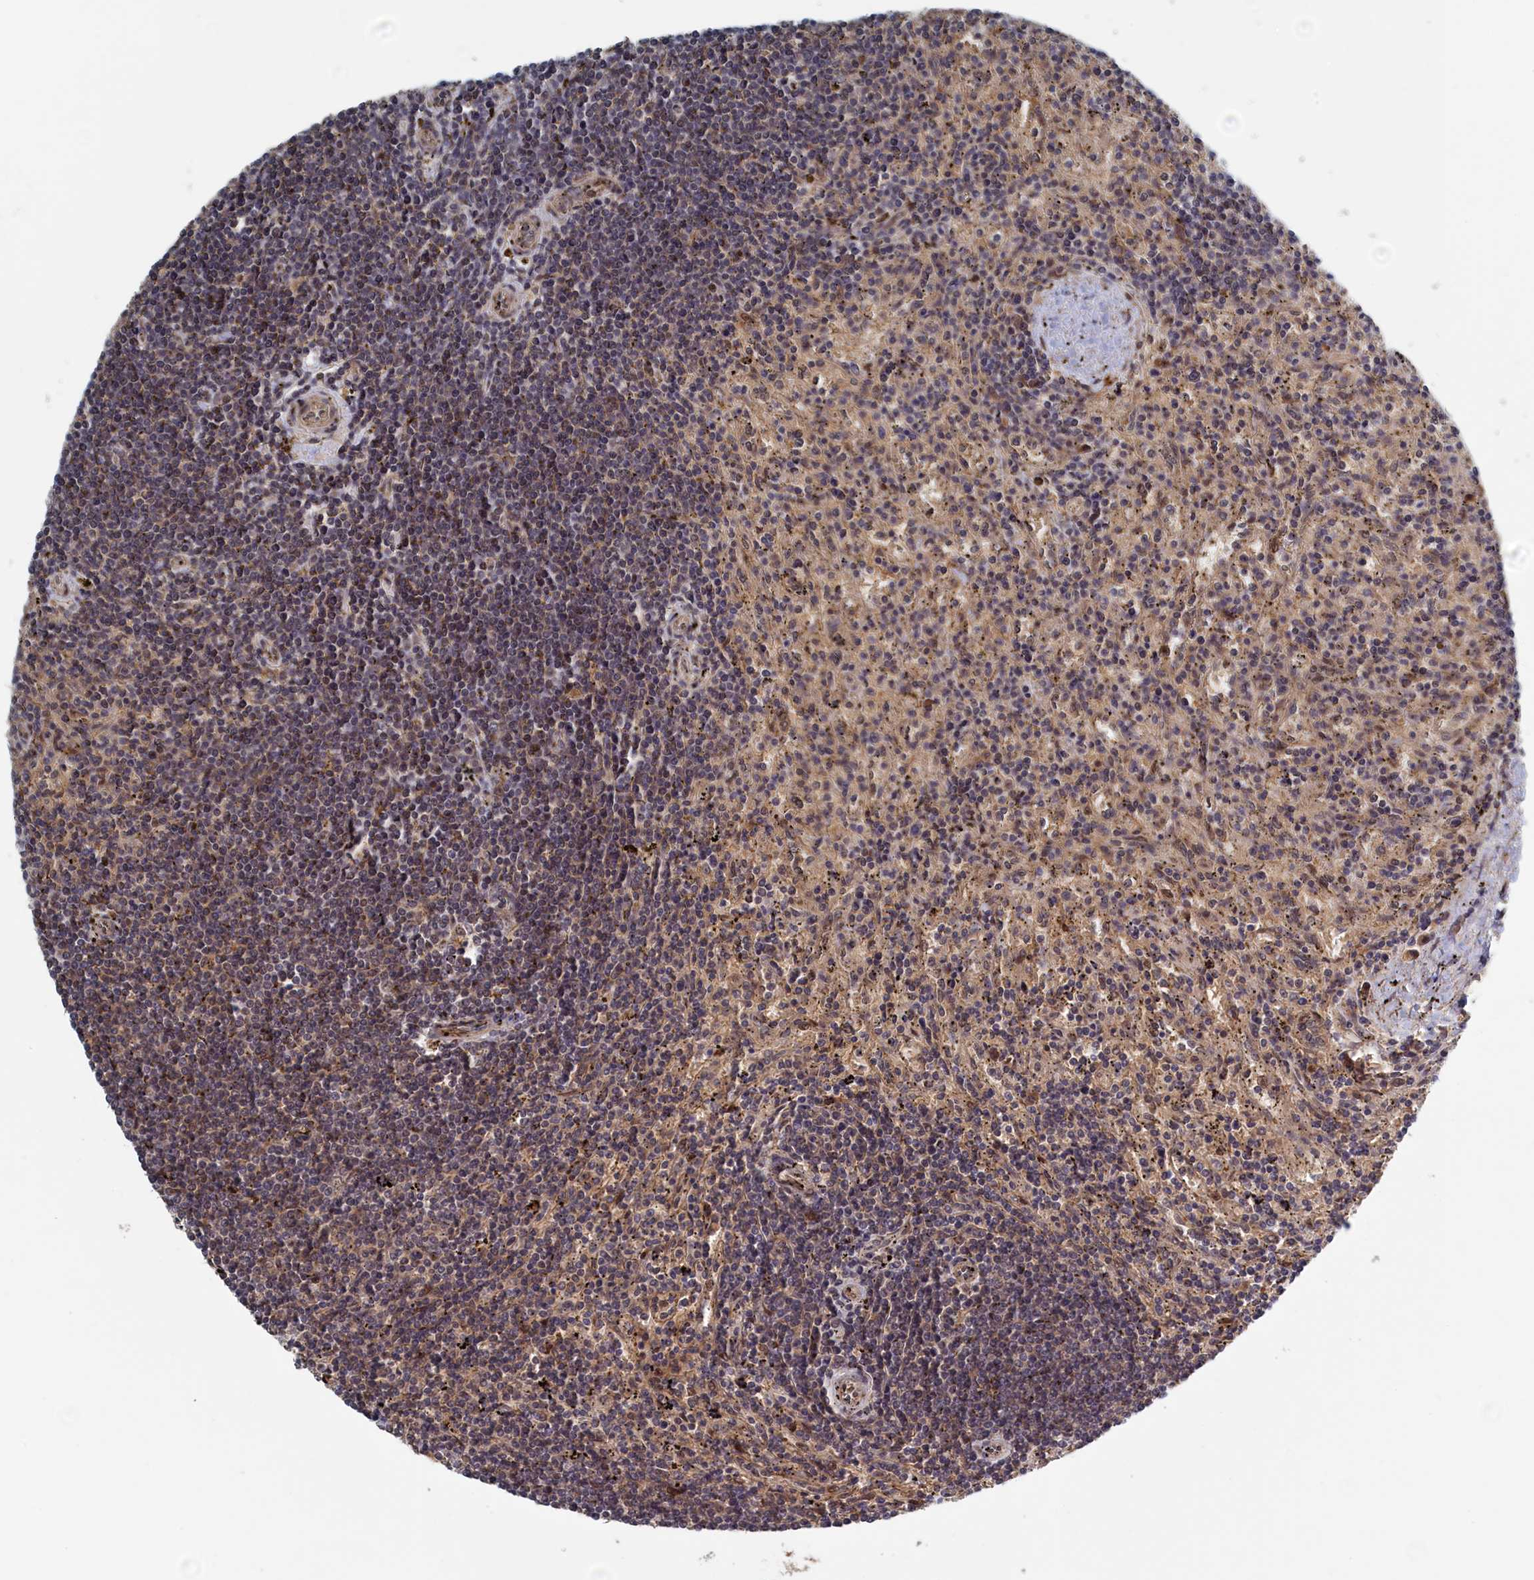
{"staining": {"intensity": "negative", "quantity": "none", "location": "none"}, "tissue": "lymphoma", "cell_type": "Tumor cells", "image_type": "cancer", "snomed": [{"axis": "morphology", "description": "Malignant lymphoma, non-Hodgkin's type, Low grade"}, {"axis": "topography", "description": "Spleen"}], "caption": "High magnification brightfield microscopy of lymphoma stained with DAB (3,3'-diaminobenzidine) (brown) and counterstained with hematoxylin (blue): tumor cells show no significant positivity. (Brightfield microscopy of DAB immunohistochemistry at high magnification).", "gene": "ELOVL6", "patient": {"sex": "male", "age": 76}}